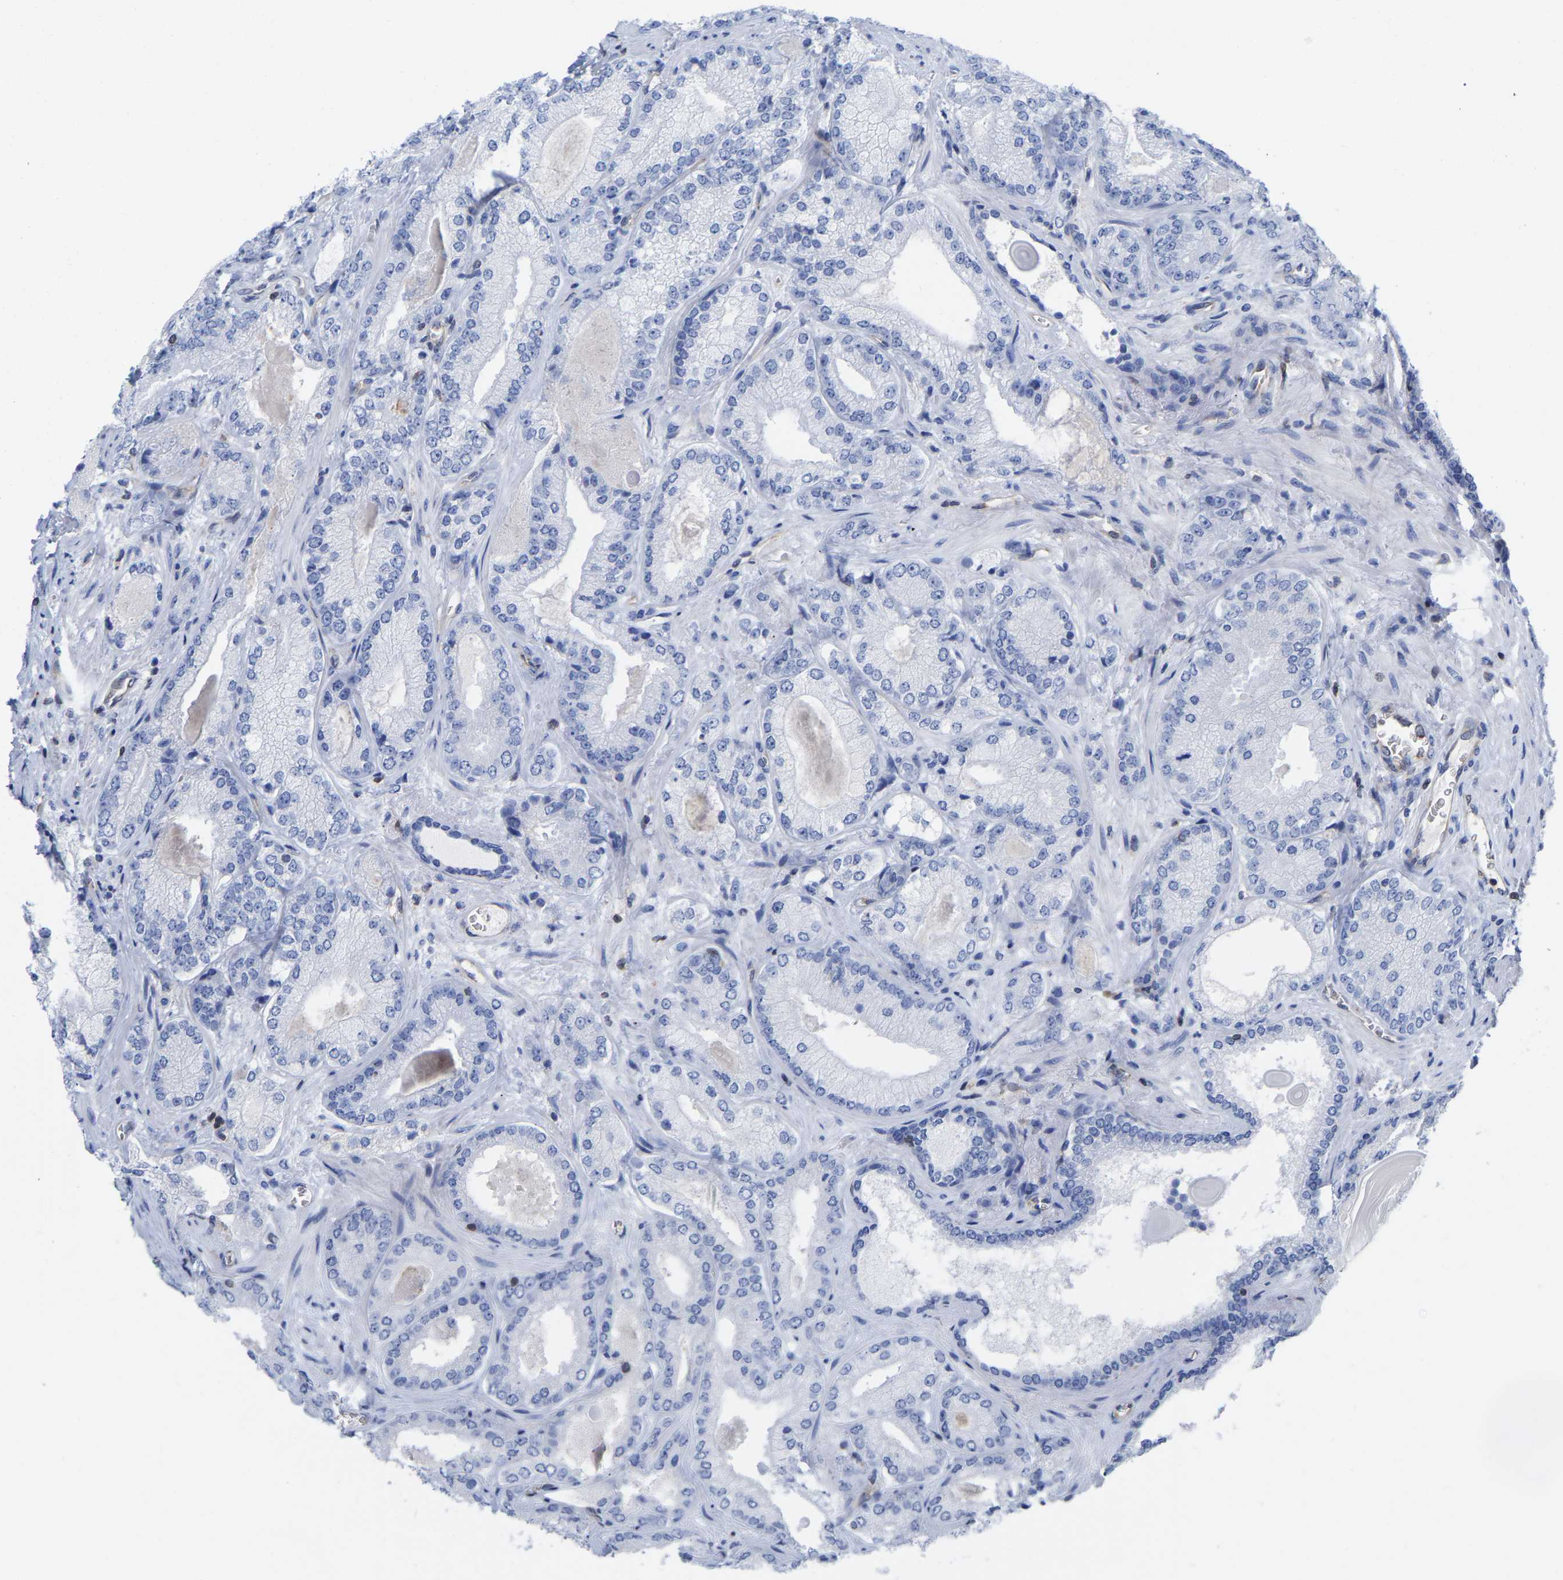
{"staining": {"intensity": "negative", "quantity": "none", "location": "none"}, "tissue": "prostate cancer", "cell_type": "Tumor cells", "image_type": "cancer", "snomed": [{"axis": "morphology", "description": "Adenocarcinoma, Low grade"}, {"axis": "topography", "description": "Prostate"}], "caption": "Prostate cancer (adenocarcinoma (low-grade)) was stained to show a protein in brown. There is no significant expression in tumor cells.", "gene": "GIMAP4", "patient": {"sex": "male", "age": 65}}